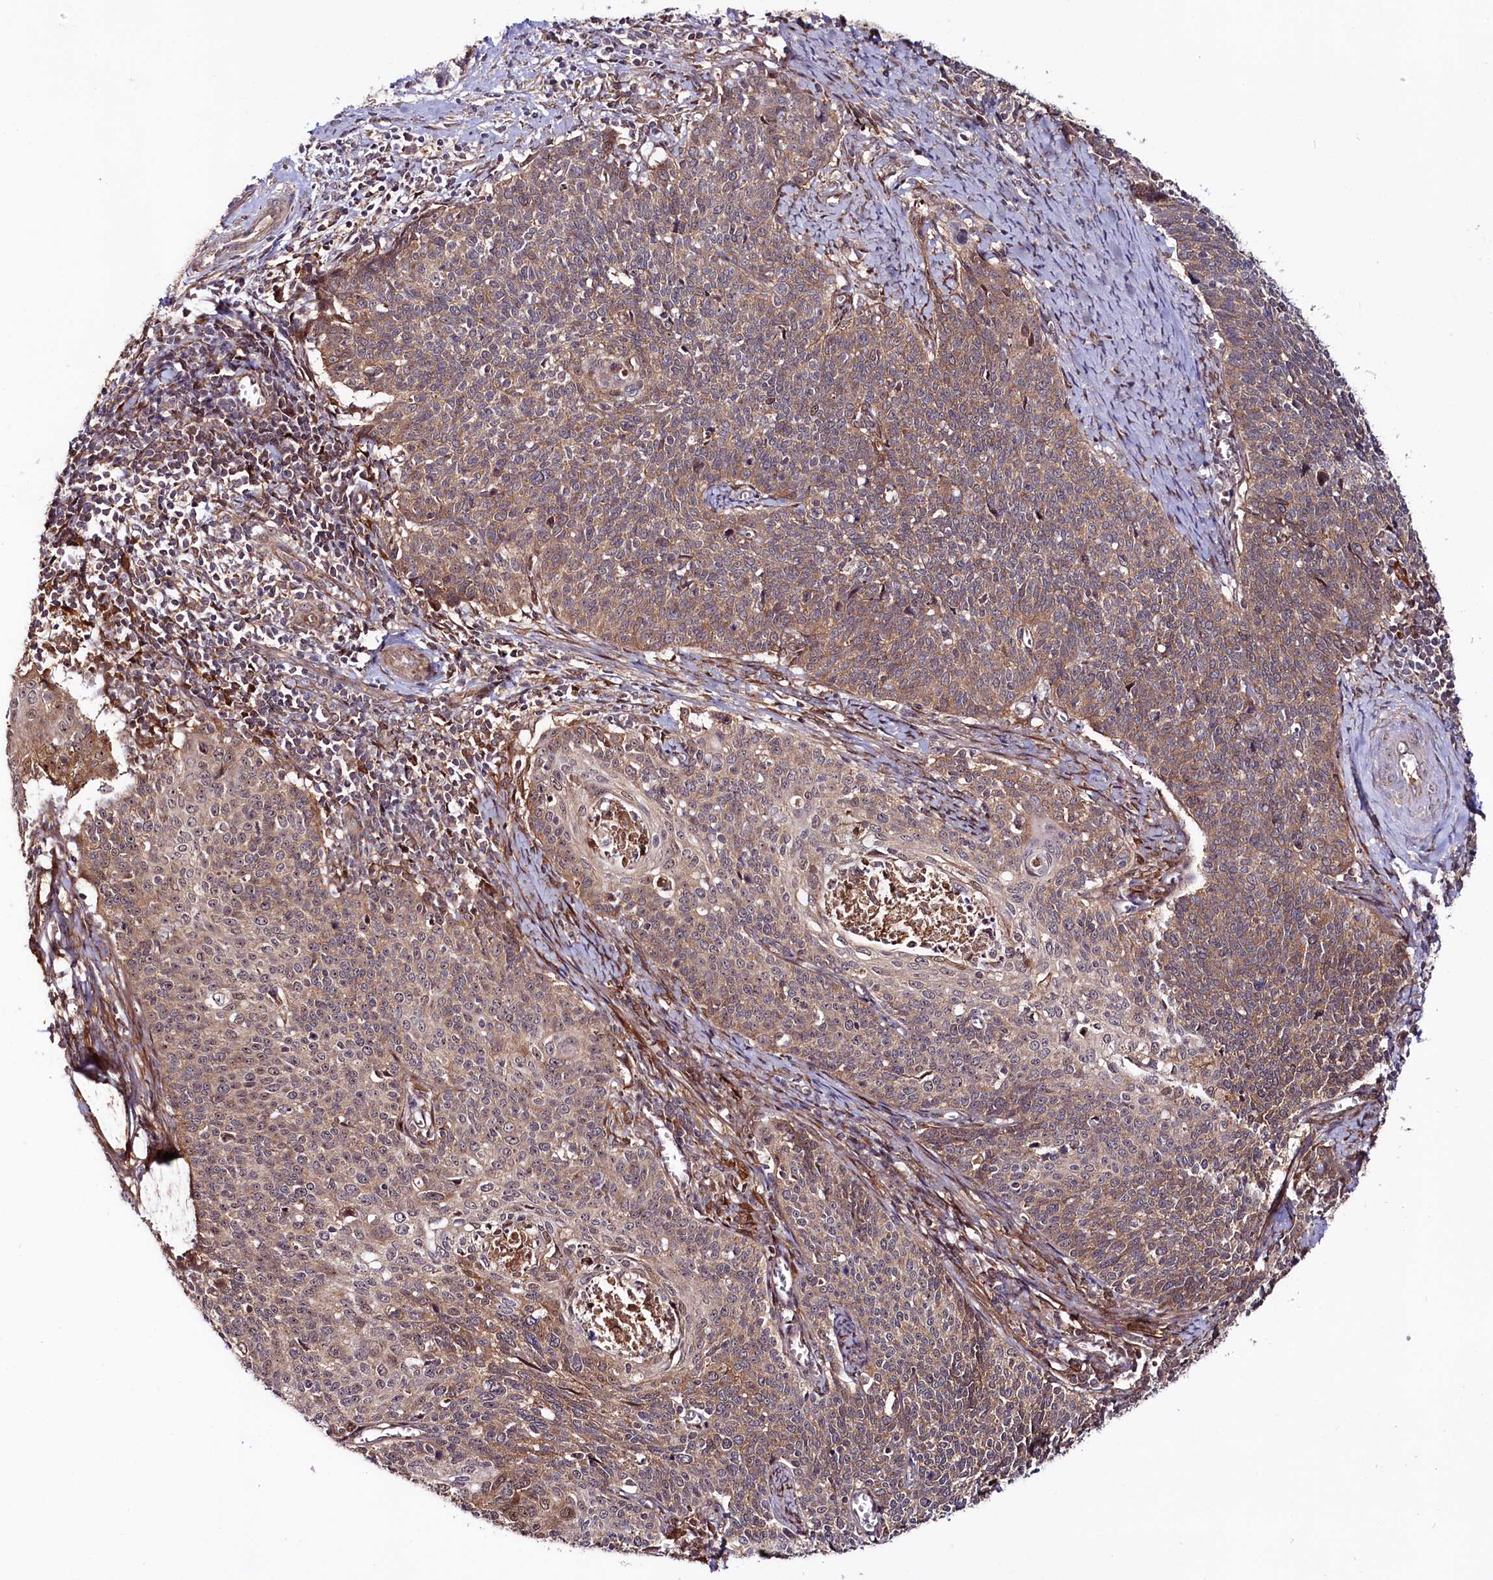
{"staining": {"intensity": "moderate", "quantity": ">75%", "location": "cytoplasmic/membranous"}, "tissue": "cervical cancer", "cell_type": "Tumor cells", "image_type": "cancer", "snomed": [{"axis": "morphology", "description": "Squamous cell carcinoma, NOS"}, {"axis": "topography", "description": "Cervix"}], "caption": "This micrograph exhibits squamous cell carcinoma (cervical) stained with IHC to label a protein in brown. The cytoplasmic/membranous of tumor cells show moderate positivity for the protein. Nuclei are counter-stained blue.", "gene": "NEDD1", "patient": {"sex": "female", "age": 39}}